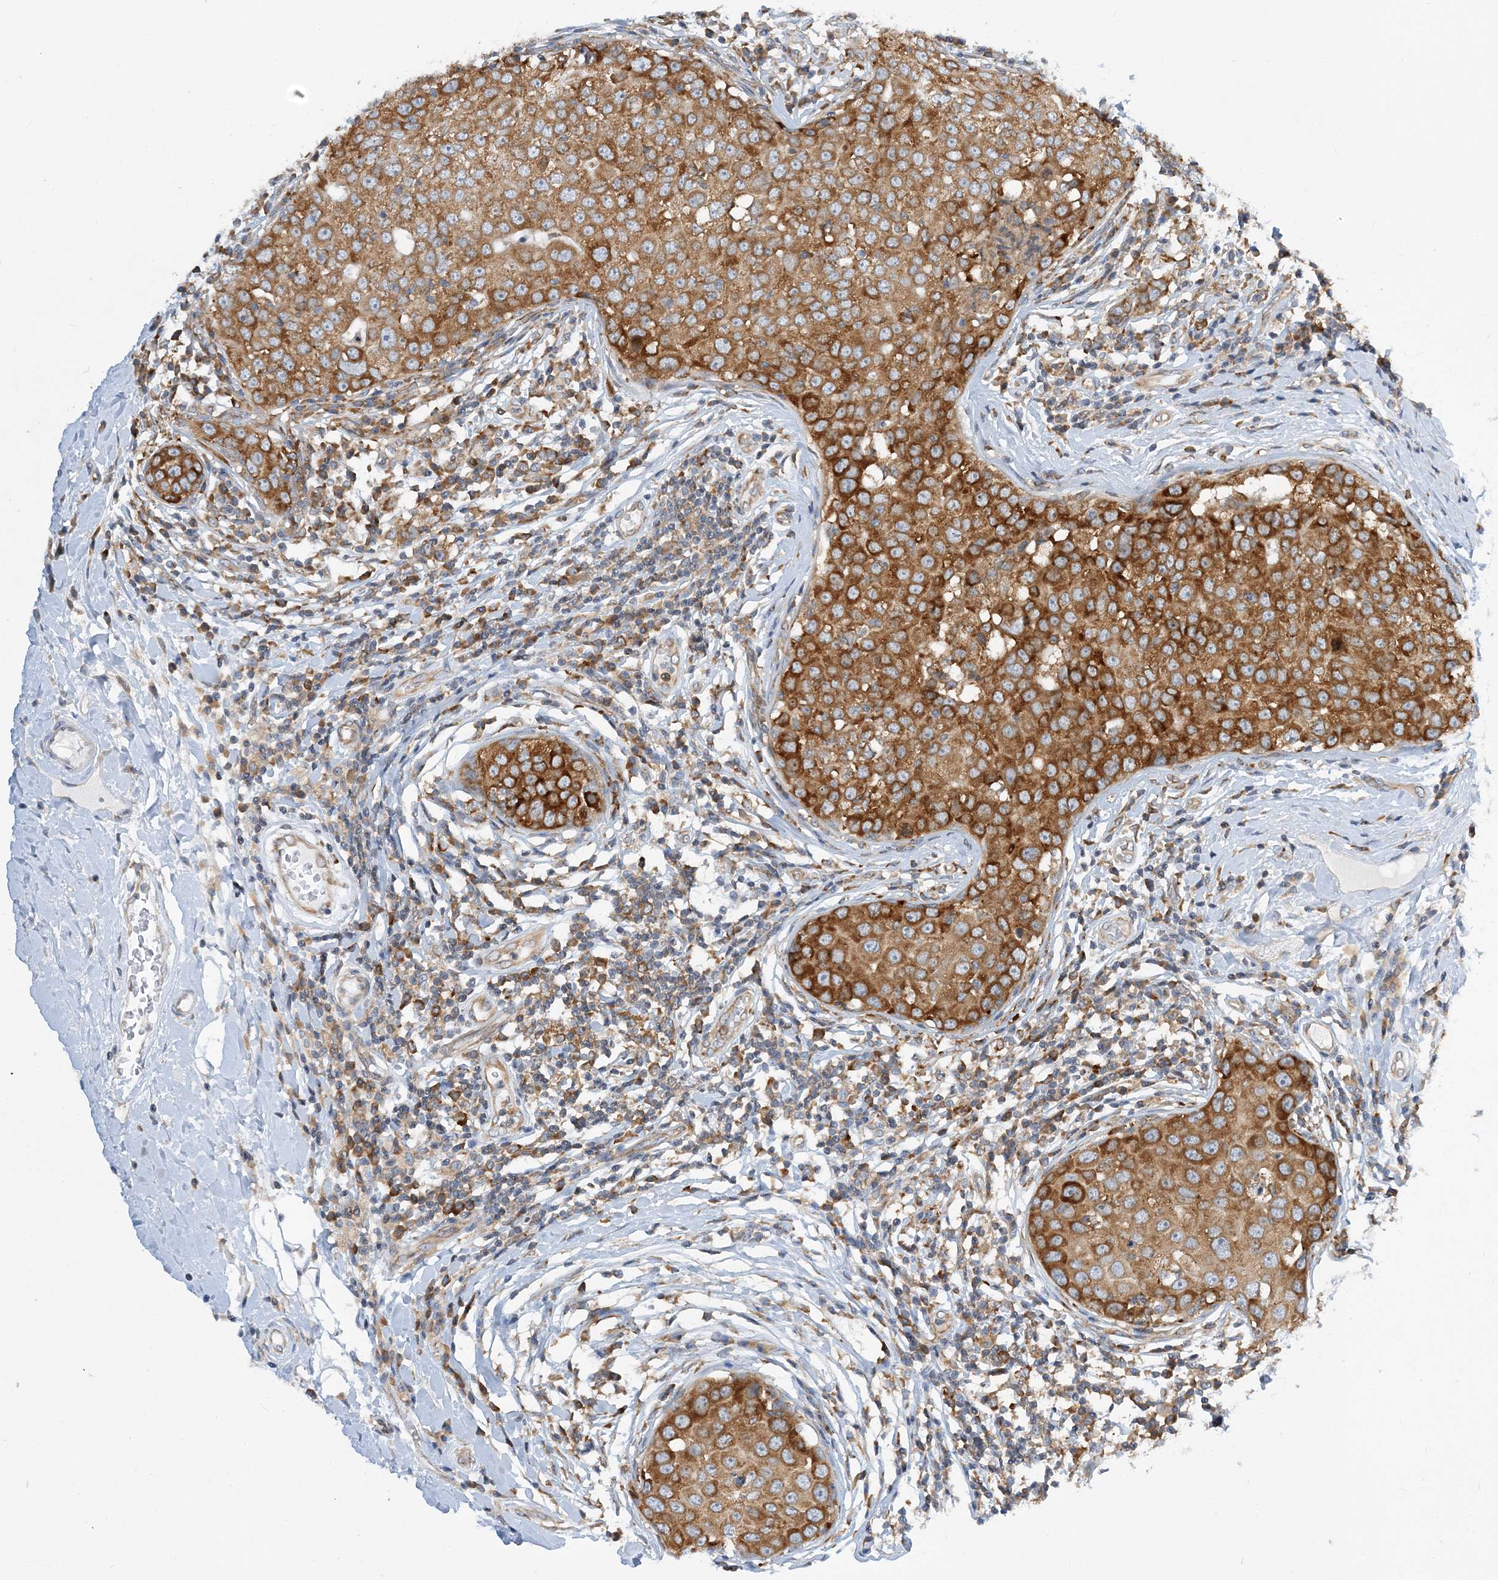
{"staining": {"intensity": "strong", "quantity": ">75%", "location": "cytoplasmic/membranous"}, "tissue": "breast cancer", "cell_type": "Tumor cells", "image_type": "cancer", "snomed": [{"axis": "morphology", "description": "Duct carcinoma"}, {"axis": "topography", "description": "Breast"}], "caption": "Immunohistochemistry (IHC) photomicrograph of neoplastic tissue: human breast intraductal carcinoma stained using immunohistochemistry (IHC) reveals high levels of strong protein expression localized specifically in the cytoplasmic/membranous of tumor cells, appearing as a cytoplasmic/membranous brown color.", "gene": "LARP4B", "patient": {"sex": "female", "age": 27}}